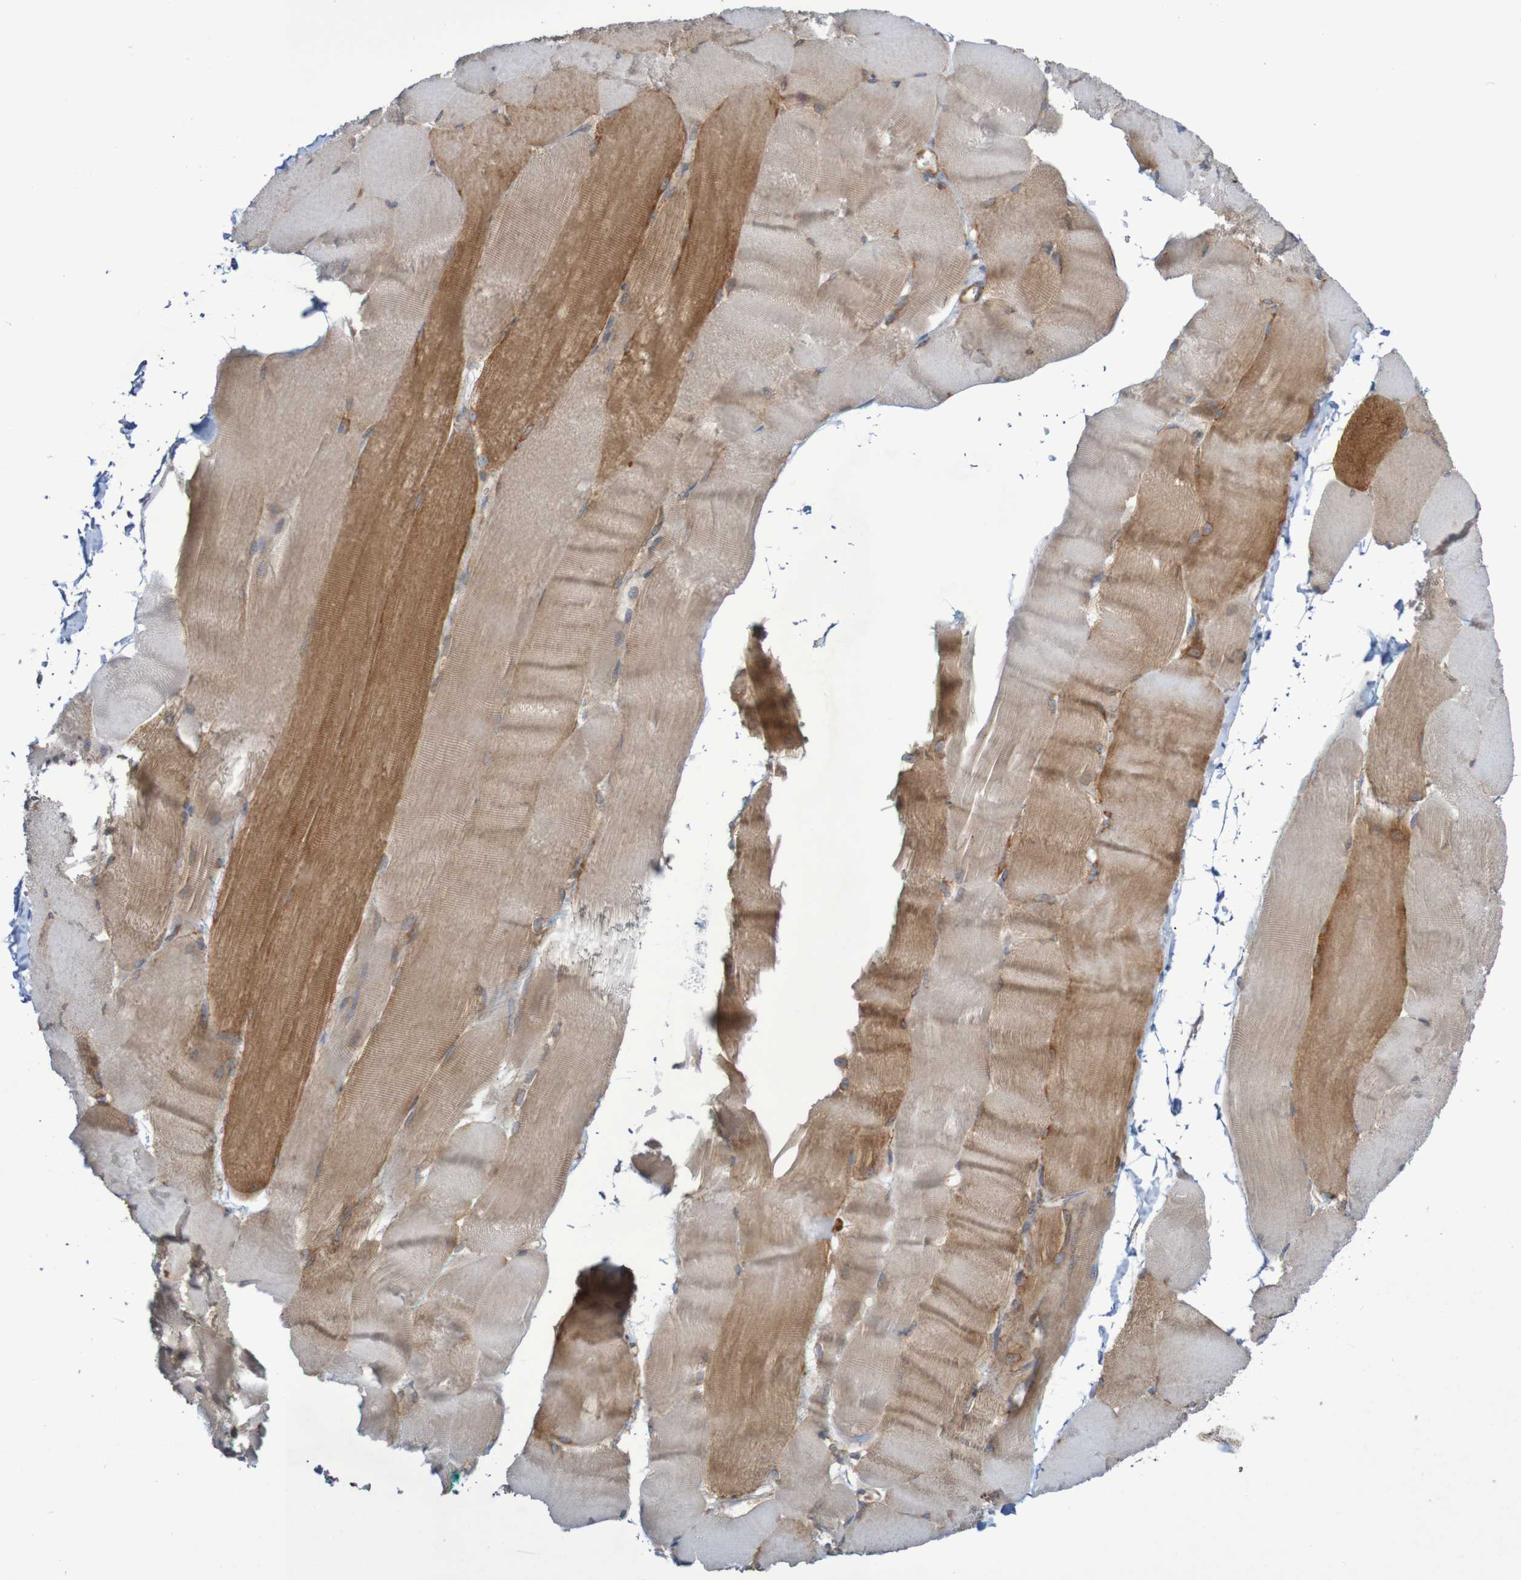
{"staining": {"intensity": "moderate", "quantity": ">75%", "location": "cytoplasmic/membranous"}, "tissue": "skeletal muscle", "cell_type": "Myocytes", "image_type": "normal", "snomed": [{"axis": "morphology", "description": "Normal tissue, NOS"}, {"axis": "morphology", "description": "Squamous cell carcinoma, NOS"}, {"axis": "topography", "description": "Skeletal muscle"}], "caption": "This photomicrograph demonstrates immunohistochemistry (IHC) staining of normal skeletal muscle, with medium moderate cytoplasmic/membranous staining in approximately >75% of myocytes.", "gene": "LRRC47", "patient": {"sex": "male", "age": 51}}